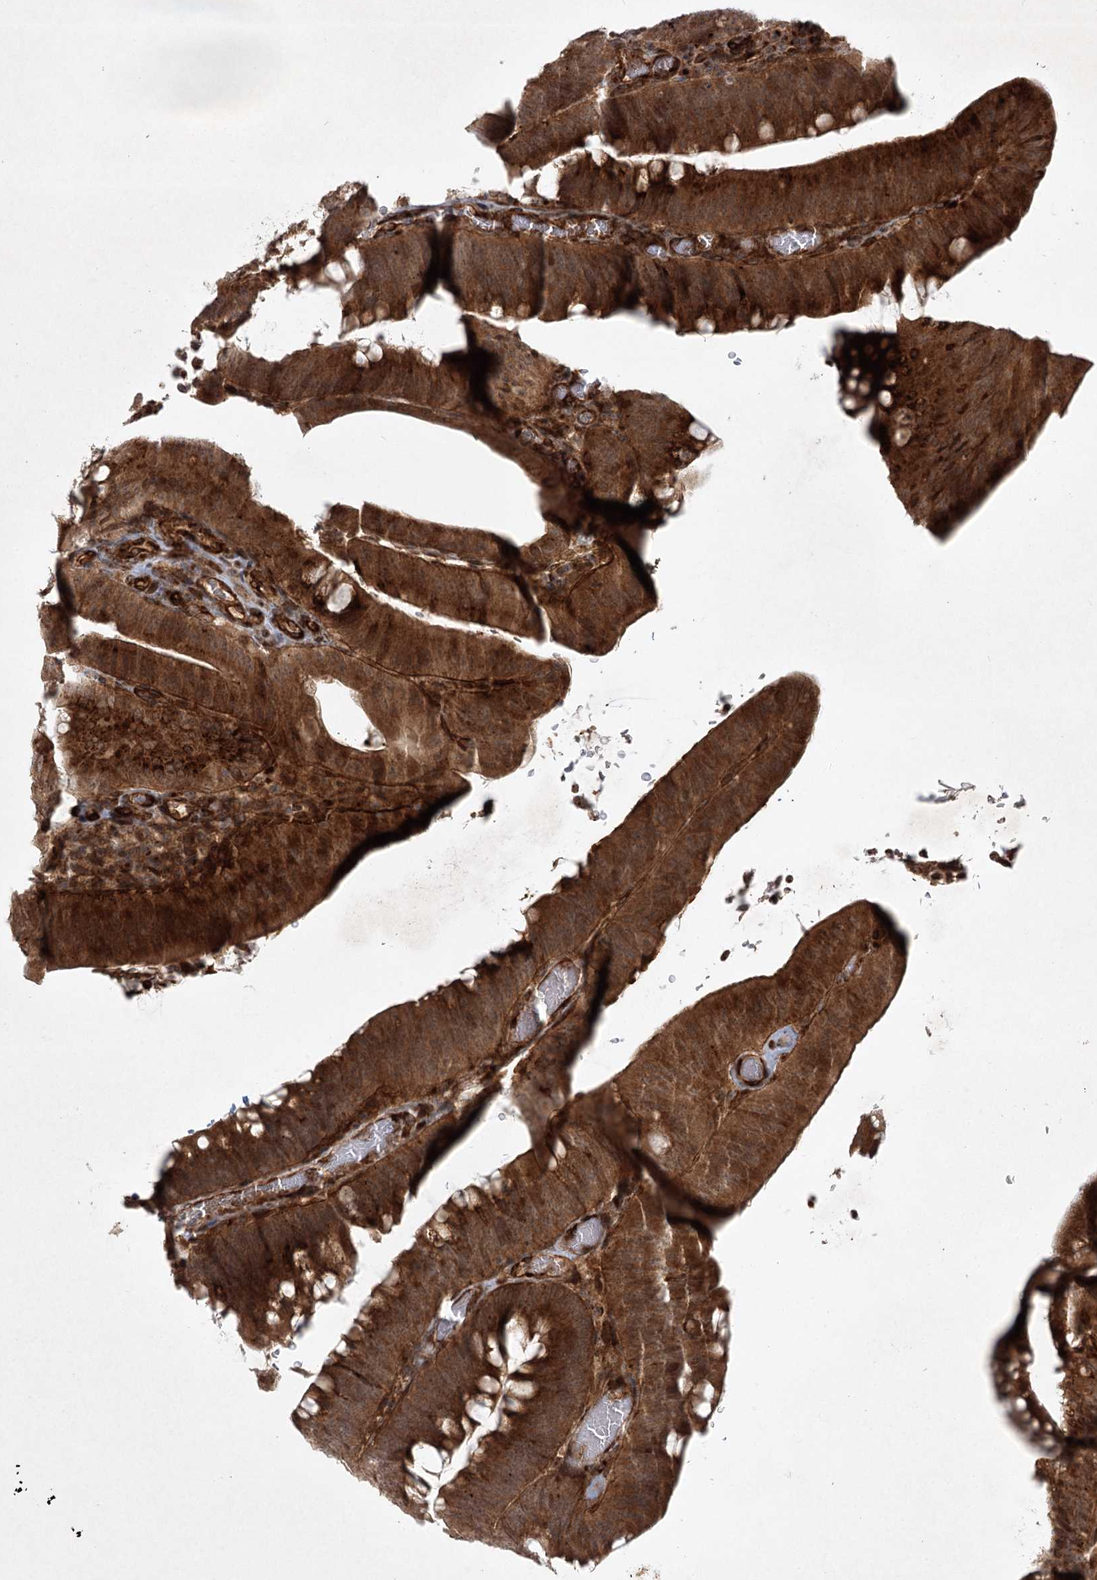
{"staining": {"intensity": "strong", "quantity": ">75%", "location": "cytoplasmic/membranous"}, "tissue": "colorectal cancer", "cell_type": "Tumor cells", "image_type": "cancer", "snomed": [{"axis": "morphology", "description": "Normal tissue, NOS"}, {"axis": "topography", "description": "Colon"}], "caption": "Protein staining reveals strong cytoplasmic/membranous positivity in about >75% of tumor cells in colorectal cancer.", "gene": "ARHGAP31", "patient": {"sex": "female", "age": 82}}